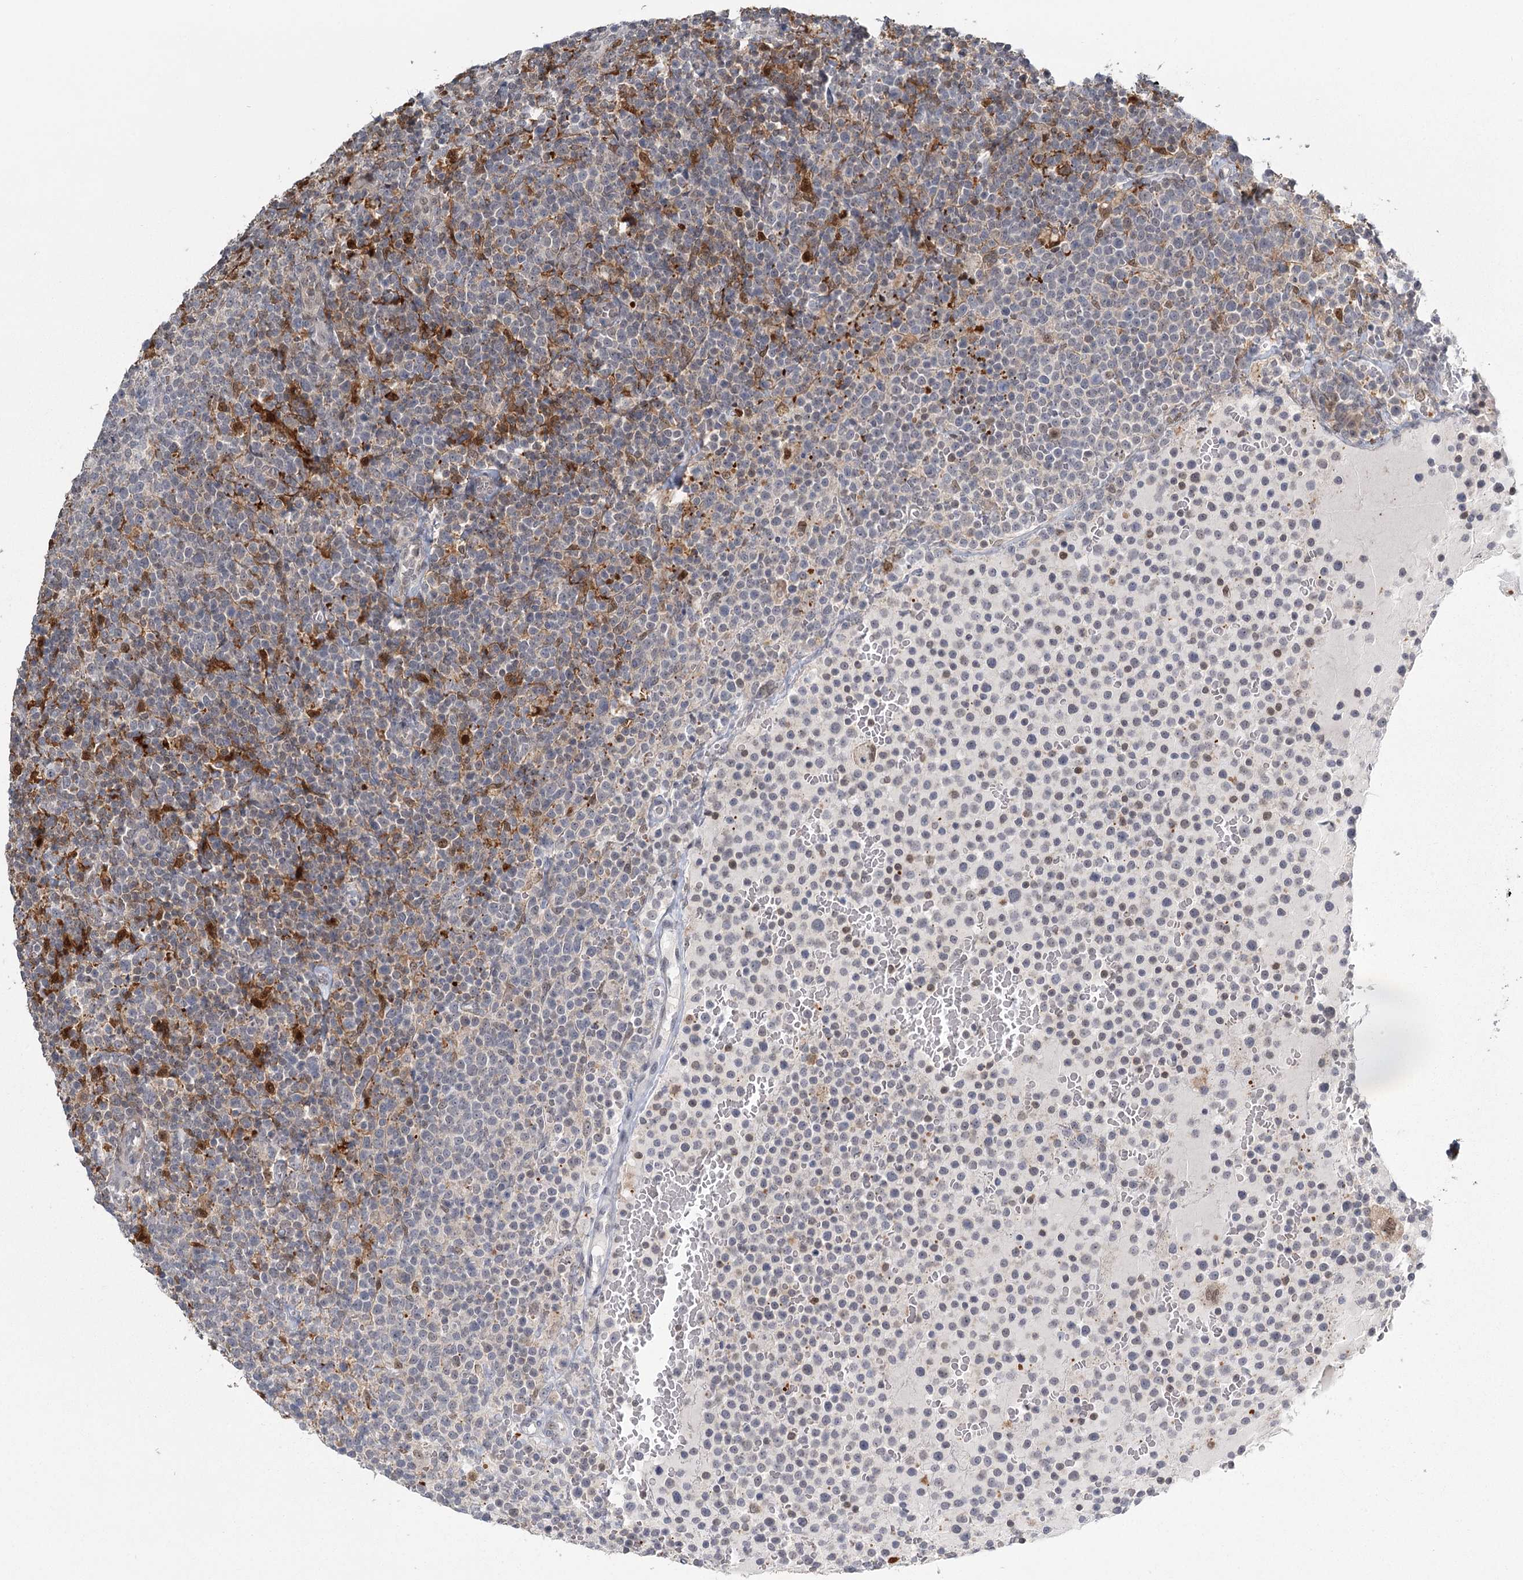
{"staining": {"intensity": "negative", "quantity": "none", "location": "none"}, "tissue": "lymphoma", "cell_type": "Tumor cells", "image_type": "cancer", "snomed": [{"axis": "morphology", "description": "Malignant lymphoma, non-Hodgkin's type, High grade"}, {"axis": "topography", "description": "Lymph node"}], "caption": "A high-resolution image shows IHC staining of high-grade malignant lymphoma, non-Hodgkin's type, which demonstrates no significant expression in tumor cells.", "gene": "TMEM70", "patient": {"sex": "male", "age": 61}}